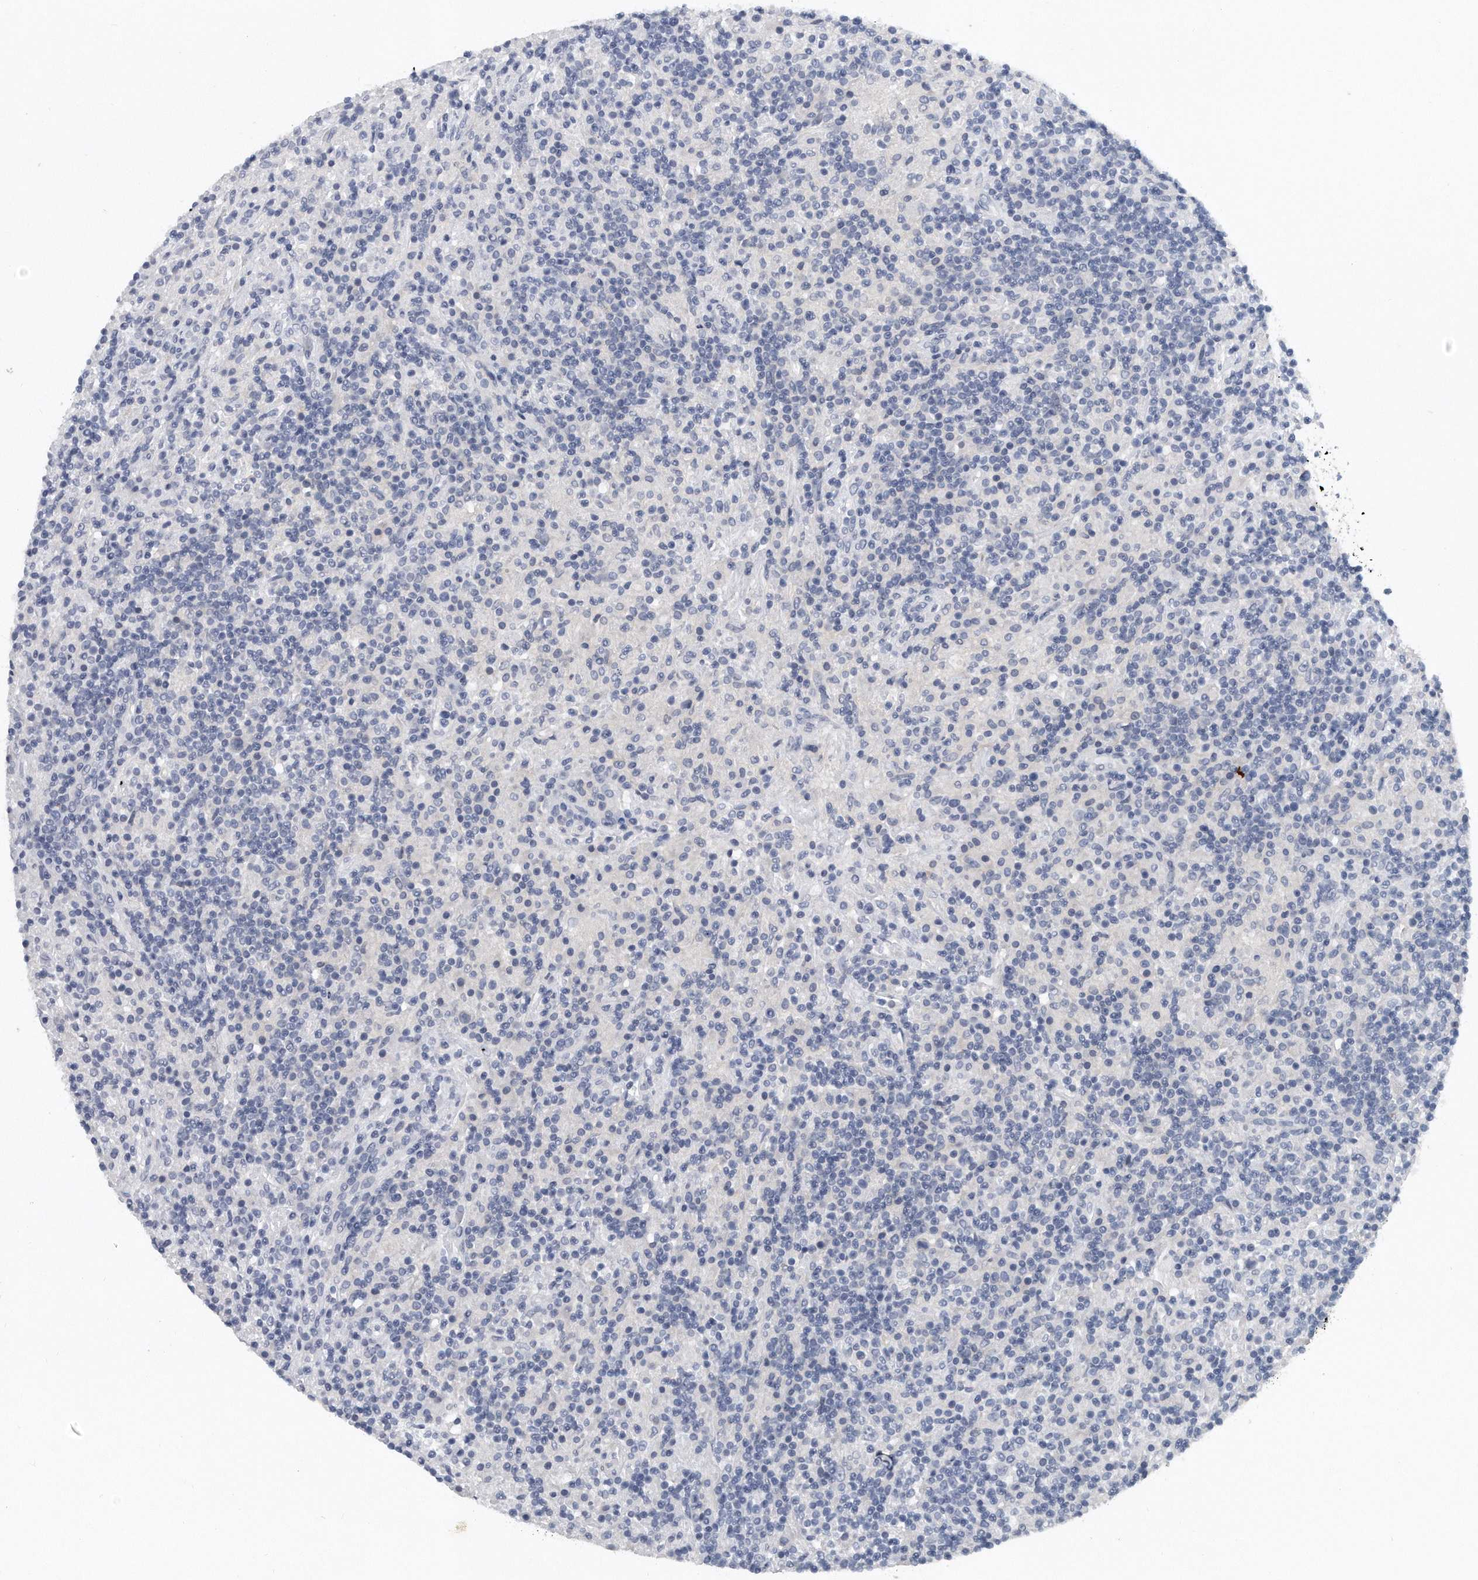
{"staining": {"intensity": "negative", "quantity": "none", "location": "none"}, "tissue": "lymphoma", "cell_type": "Tumor cells", "image_type": "cancer", "snomed": [{"axis": "morphology", "description": "Hodgkin's disease, NOS"}, {"axis": "topography", "description": "Lymph node"}], "caption": "Micrograph shows no protein positivity in tumor cells of lymphoma tissue. Brightfield microscopy of immunohistochemistry stained with DAB (brown) and hematoxylin (blue), captured at high magnification.", "gene": "KLHL7", "patient": {"sex": "male", "age": 70}}